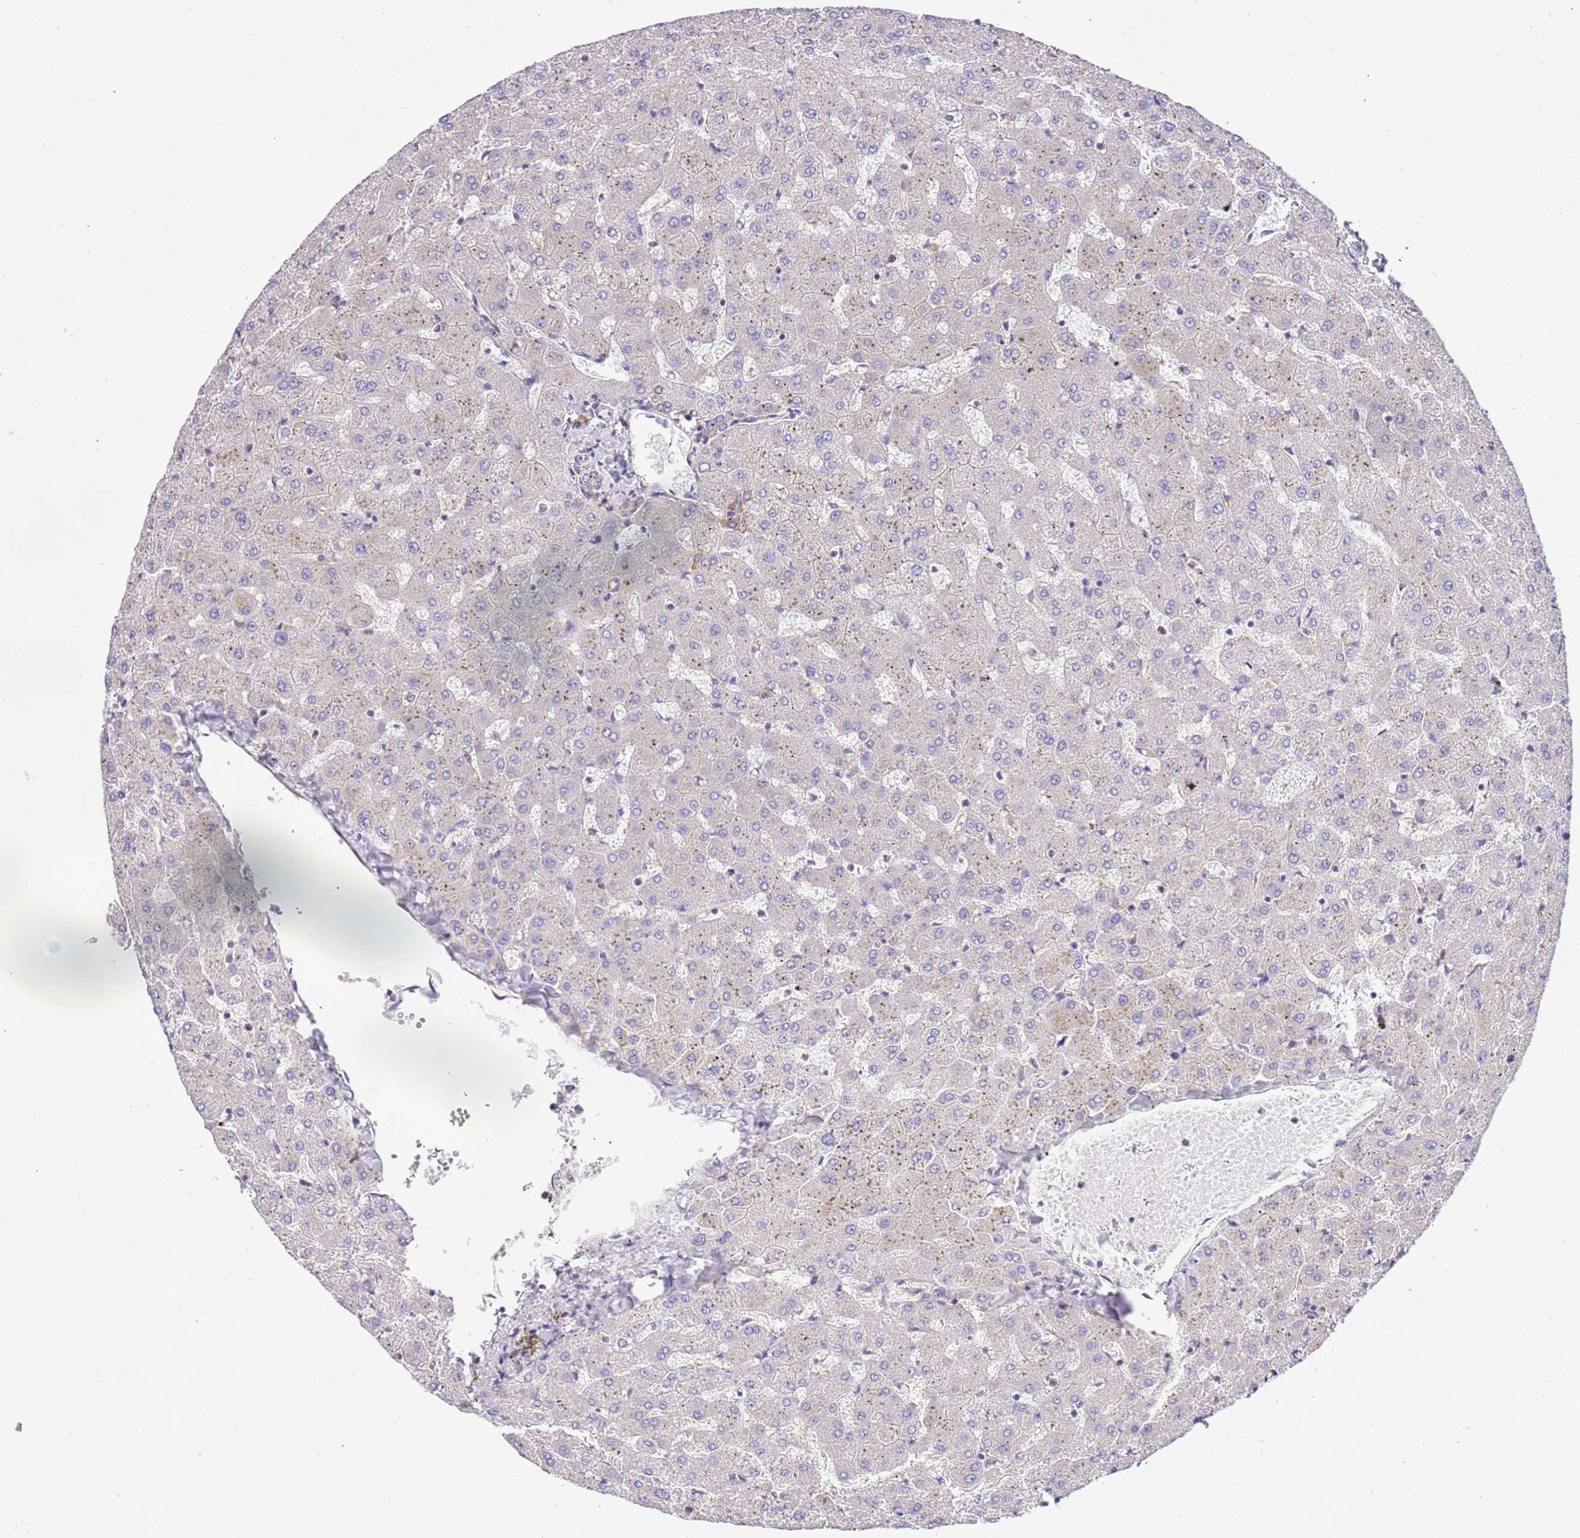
{"staining": {"intensity": "negative", "quantity": "none", "location": "none"}, "tissue": "liver", "cell_type": "Cholangiocytes", "image_type": "normal", "snomed": [{"axis": "morphology", "description": "Normal tissue, NOS"}, {"axis": "topography", "description": "Liver"}], "caption": "DAB immunohistochemical staining of normal liver shows no significant positivity in cholangiocytes. The staining is performed using DAB (3,3'-diaminobenzidine) brown chromogen with nuclei counter-stained in using hematoxylin.", "gene": "NAALADL1", "patient": {"sex": "female", "age": 63}}